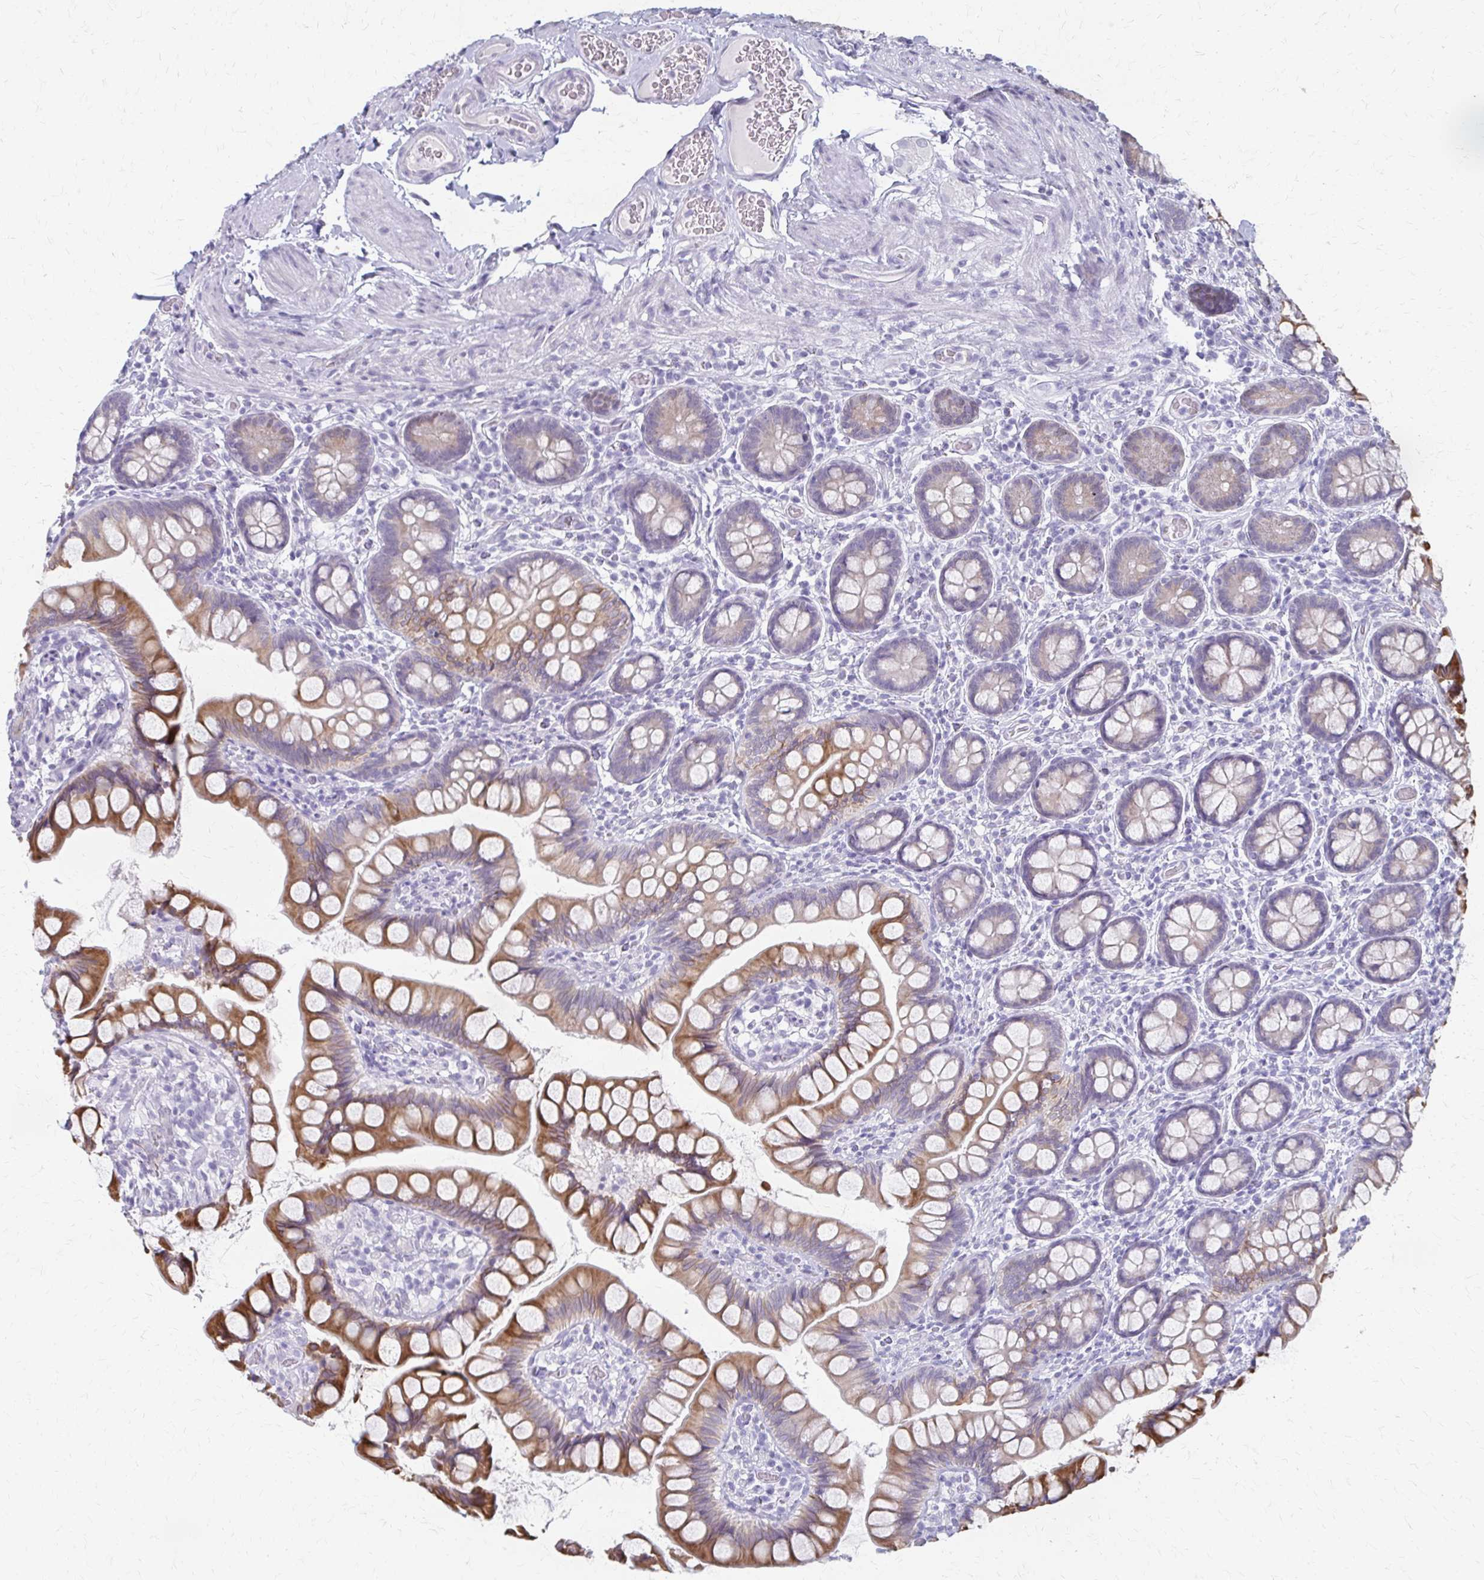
{"staining": {"intensity": "moderate", "quantity": ">75%", "location": "cytoplasmic/membranous"}, "tissue": "small intestine", "cell_type": "Glandular cells", "image_type": "normal", "snomed": [{"axis": "morphology", "description": "Normal tissue, NOS"}, {"axis": "topography", "description": "Small intestine"}], "caption": "A high-resolution image shows immunohistochemistry (IHC) staining of normal small intestine, which reveals moderate cytoplasmic/membranous staining in approximately >75% of glandular cells. The protein of interest is stained brown, and the nuclei are stained in blue (DAB IHC with brightfield microscopy, high magnification).", "gene": "CYB5A", "patient": {"sex": "male", "age": 70}}